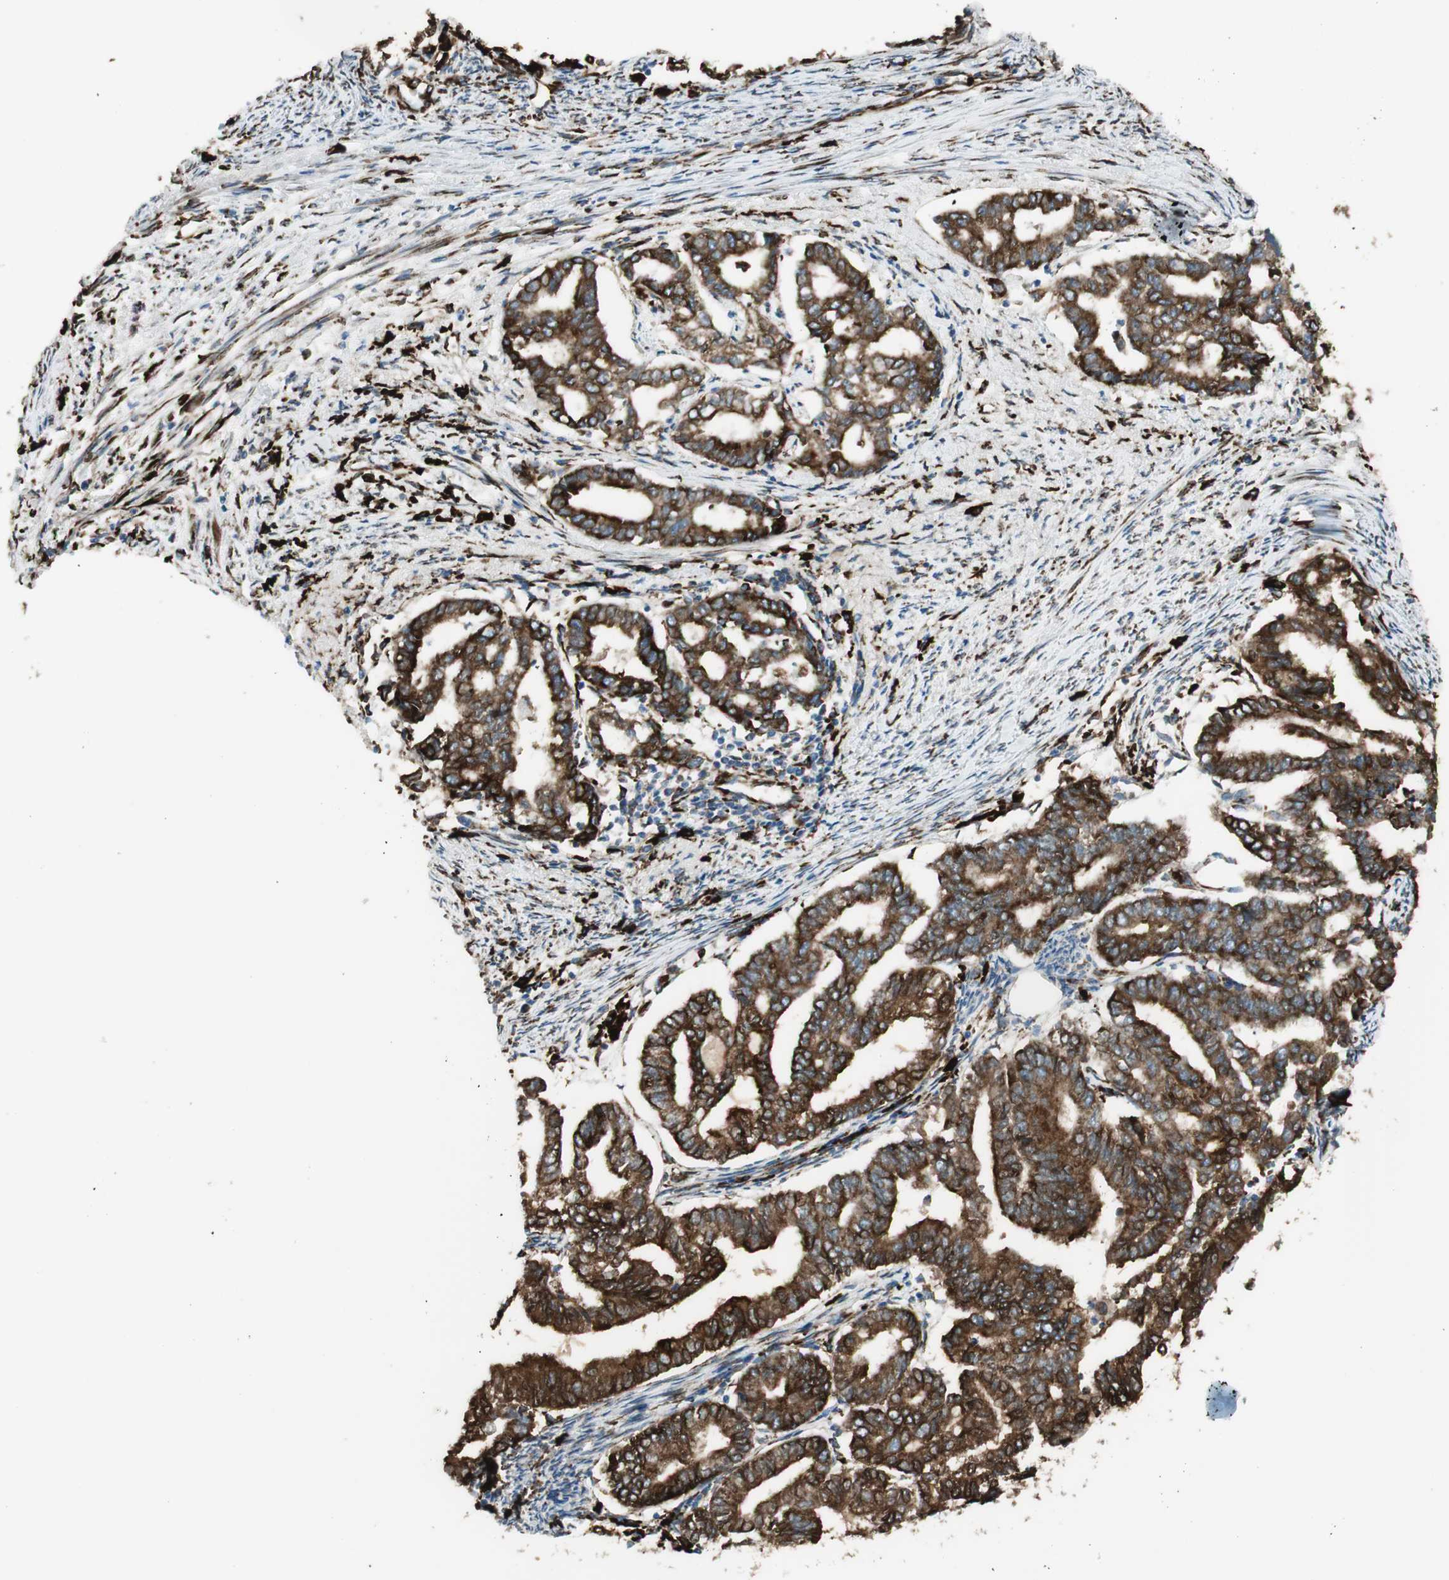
{"staining": {"intensity": "strong", "quantity": ">75%", "location": "cytoplasmic/membranous"}, "tissue": "endometrial cancer", "cell_type": "Tumor cells", "image_type": "cancer", "snomed": [{"axis": "morphology", "description": "Adenocarcinoma, NOS"}, {"axis": "topography", "description": "Endometrium"}], "caption": "IHC of endometrial cancer demonstrates high levels of strong cytoplasmic/membranous staining in approximately >75% of tumor cells.", "gene": "RRBP1", "patient": {"sex": "female", "age": 79}}